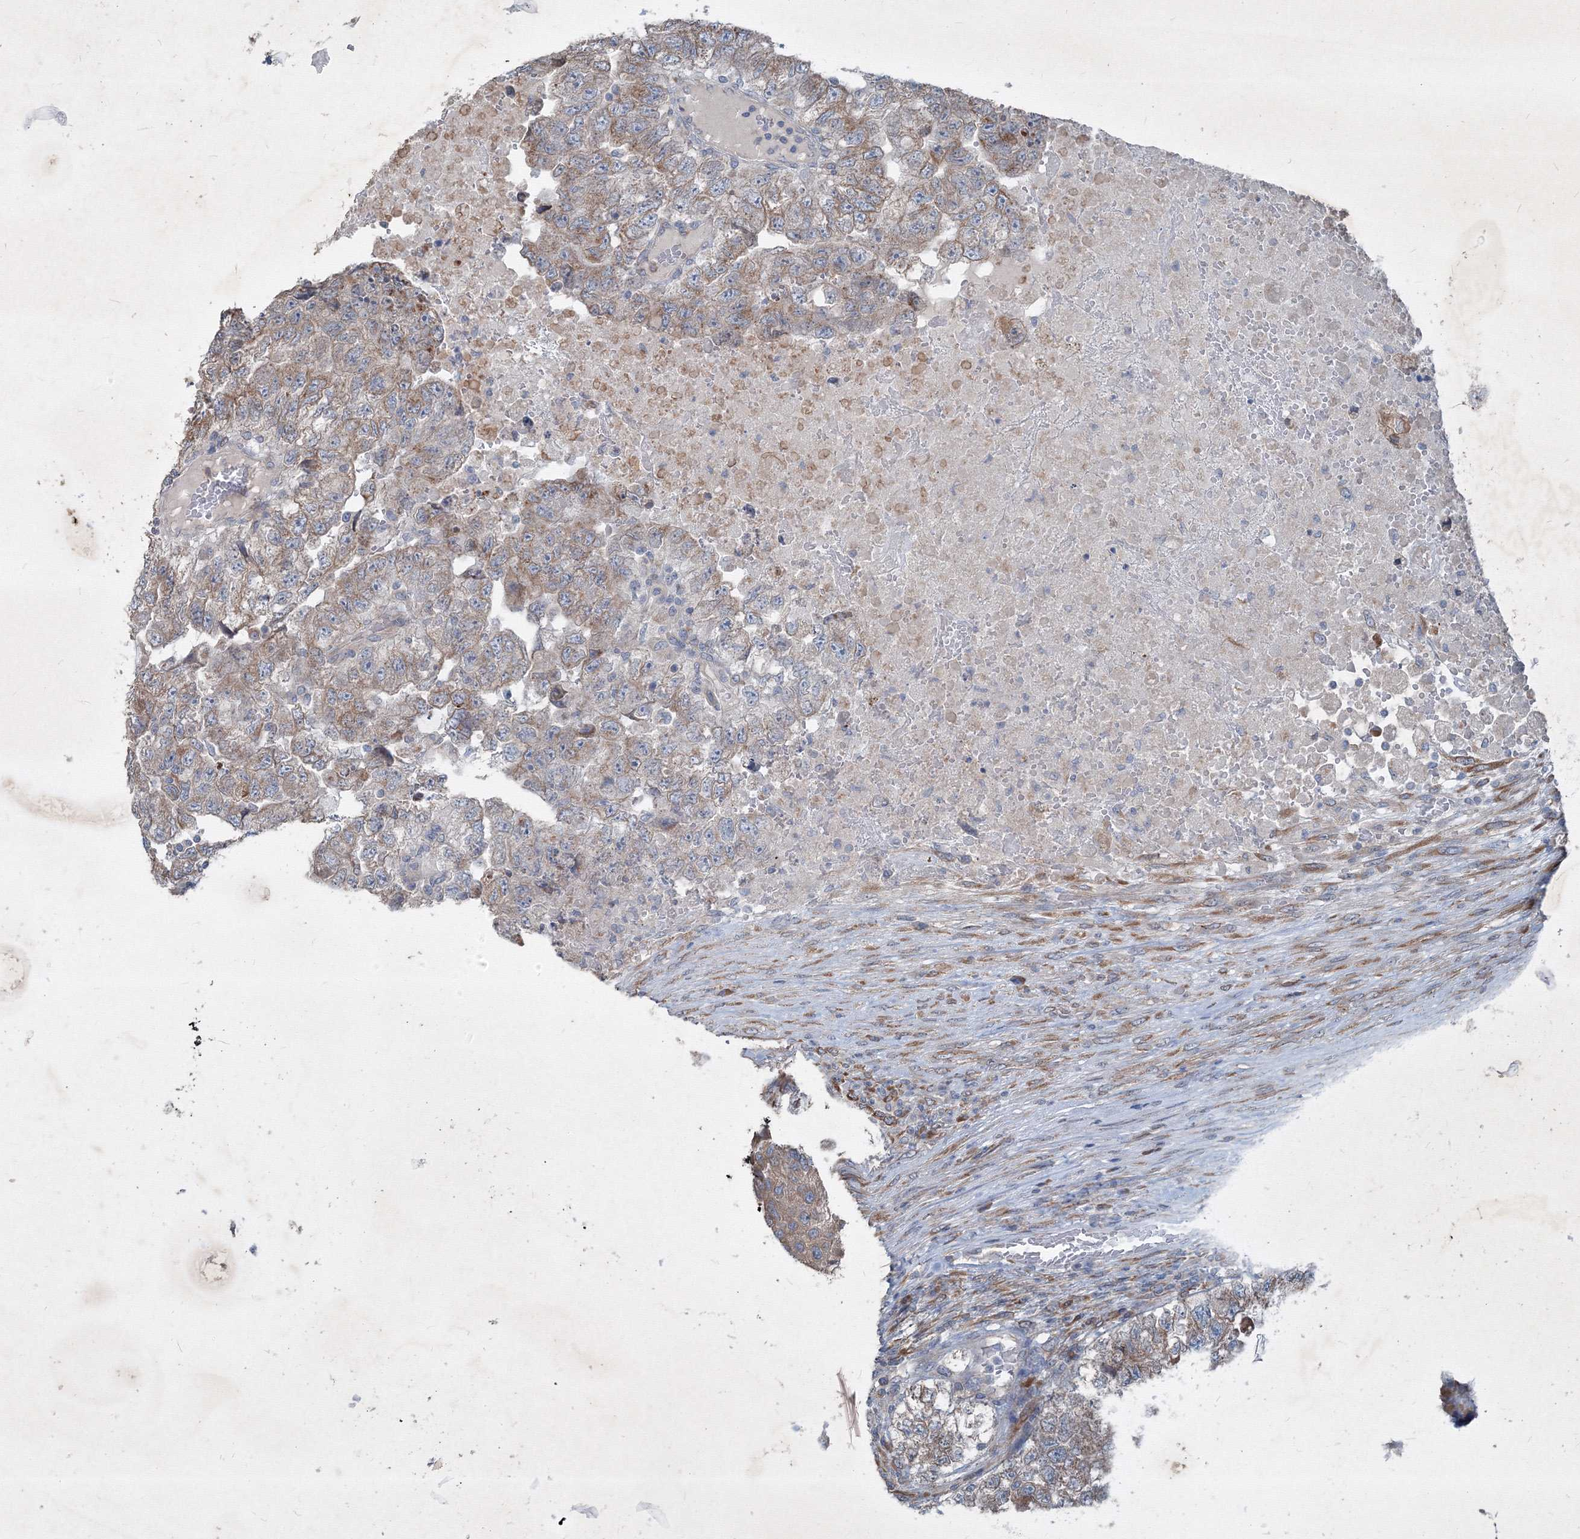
{"staining": {"intensity": "moderate", "quantity": ">75%", "location": "cytoplasmic/membranous"}, "tissue": "testis cancer", "cell_type": "Tumor cells", "image_type": "cancer", "snomed": [{"axis": "morphology", "description": "Carcinoma, Embryonal, NOS"}, {"axis": "topography", "description": "Testis"}], "caption": "Embryonal carcinoma (testis) stained for a protein demonstrates moderate cytoplasmic/membranous positivity in tumor cells.", "gene": "IFNAR1", "patient": {"sex": "male", "age": 36}}